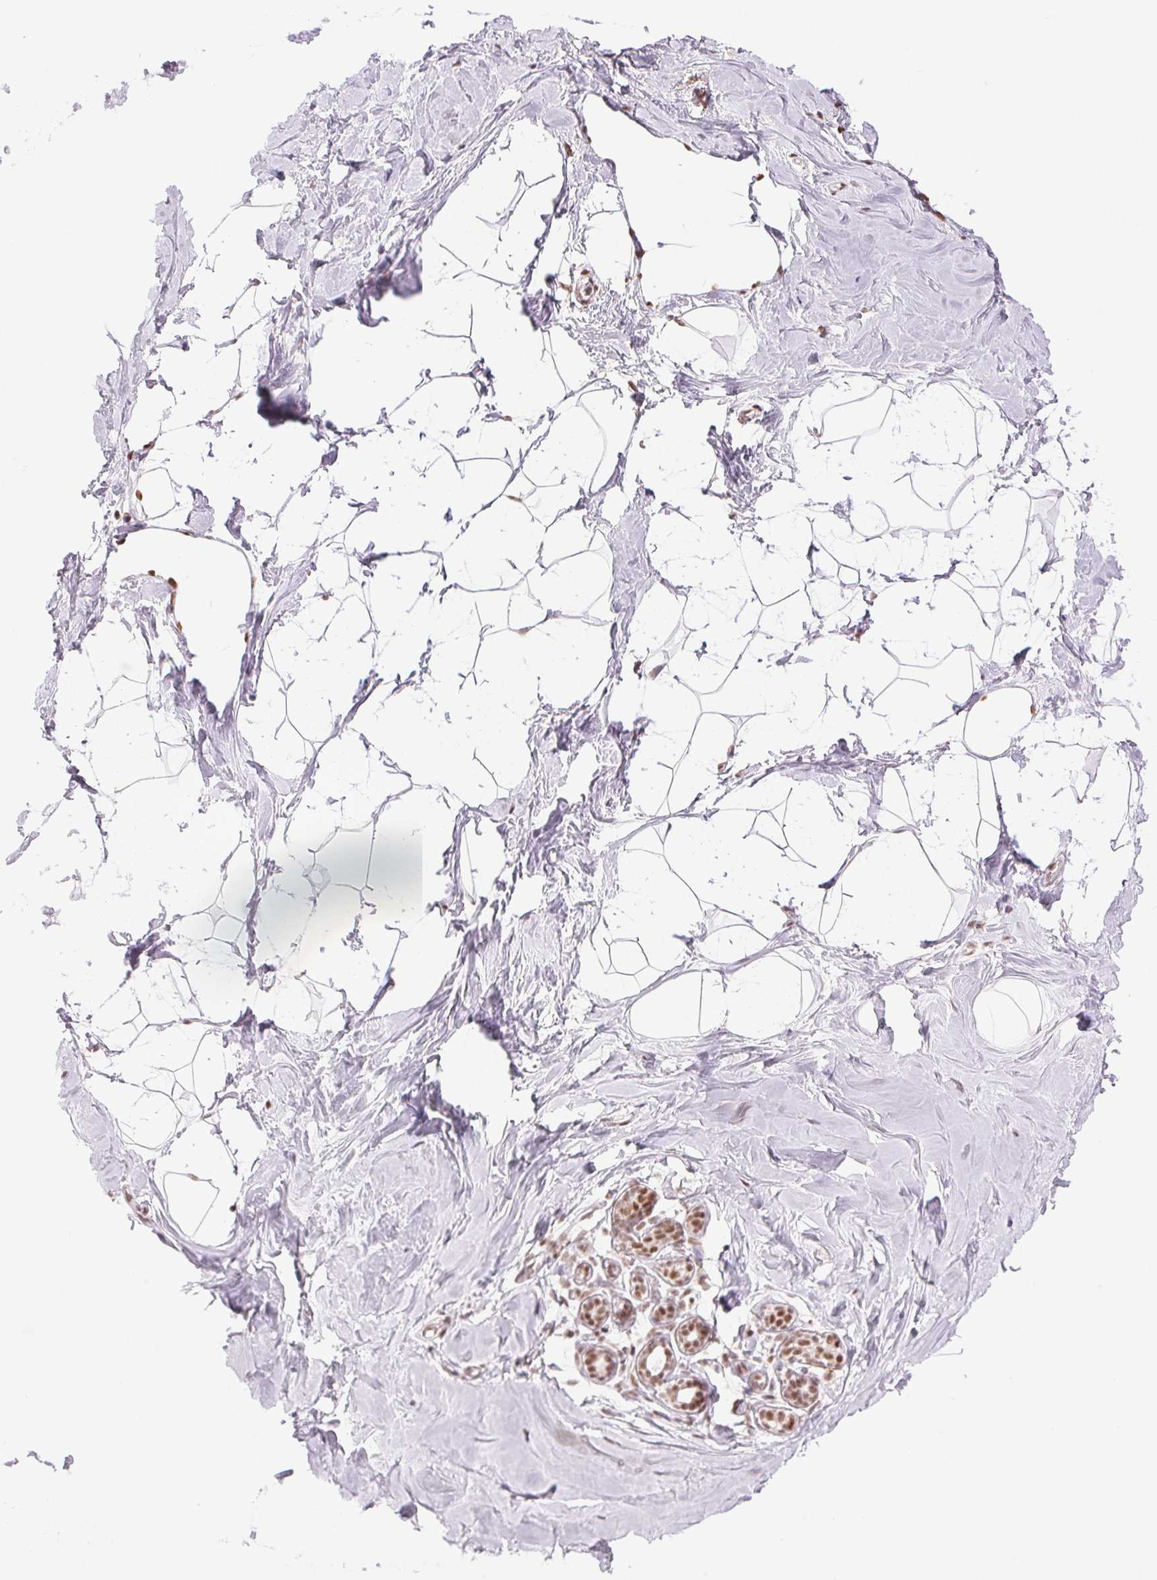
{"staining": {"intensity": "moderate", "quantity": "25%-75%", "location": "nuclear"}, "tissue": "breast", "cell_type": "Adipocytes", "image_type": "normal", "snomed": [{"axis": "morphology", "description": "Normal tissue, NOS"}, {"axis": "topography", "description": "Breast"}], "caption": "This is an image of immunohistochemistry staining of unremarkable breast, which shows moderate expression in the nuclear of adipocytes.", "gene": "ZFR2", "patient": {"sex": "female", "age": 32}}